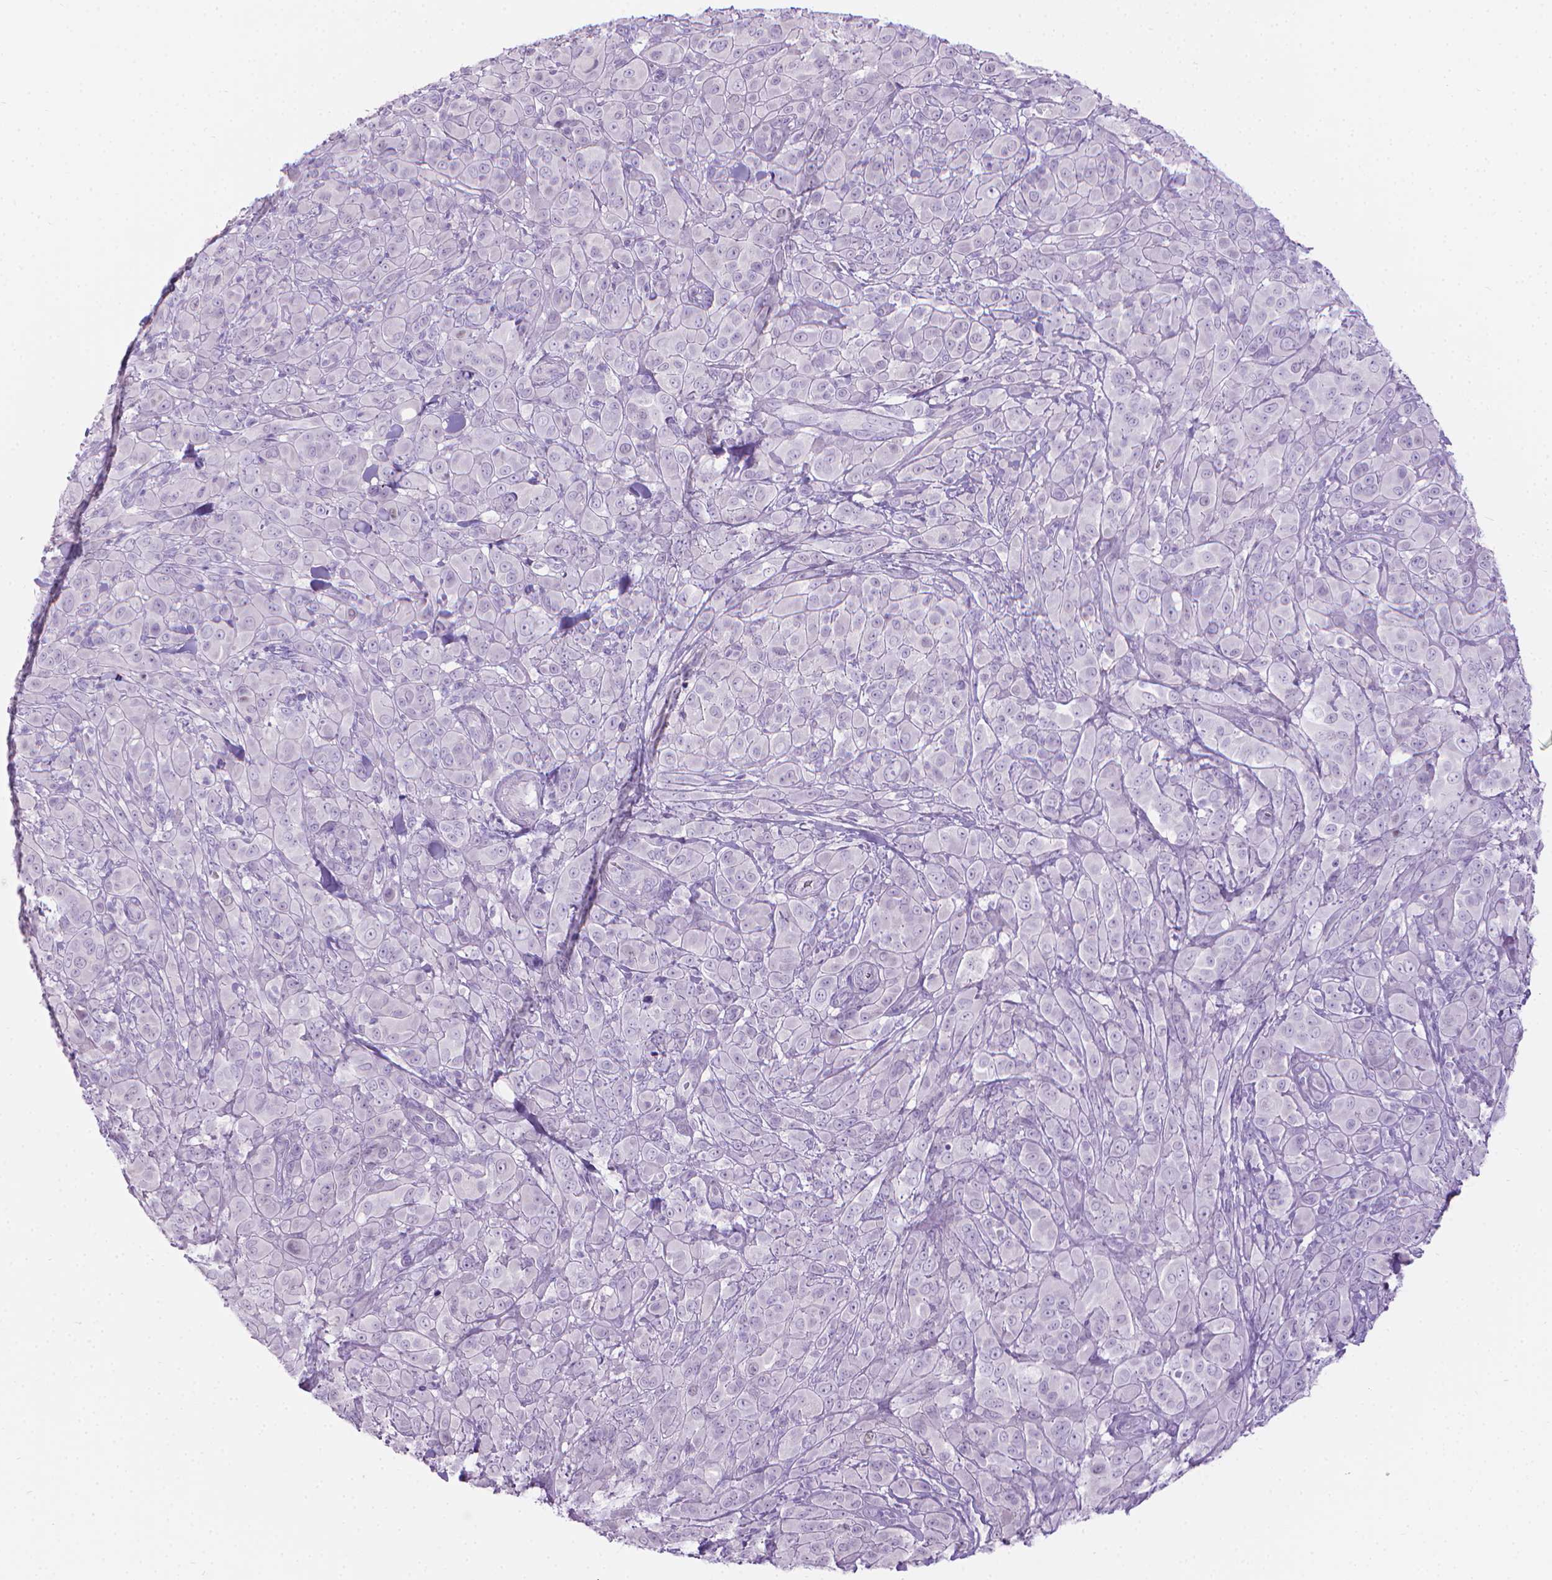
{"staining": {"intensity": "negative", "quantity": "none", "location": "none"}, "tissue": "melanoma", "cell_type": "Tumor cells", "image_type": "cancer", "snomed": [{"axis": "morphology", "description": "Malignant melanoma, NOS"}, {"axis": "topography", "description": "Skin"}], "caption": "DAB (3,3'-diaminobenzidine) immunohistochemical staining of human melanoma demonstrates no significant staining in tumor cells. The staining was performed using DAB to visualize the protein expression in brown, while the nuclei were stained in blue with hematoxylin (Magnification: 20x).", "gene": "SPAG6", "patient": {"sex": "female", "age": 87}}